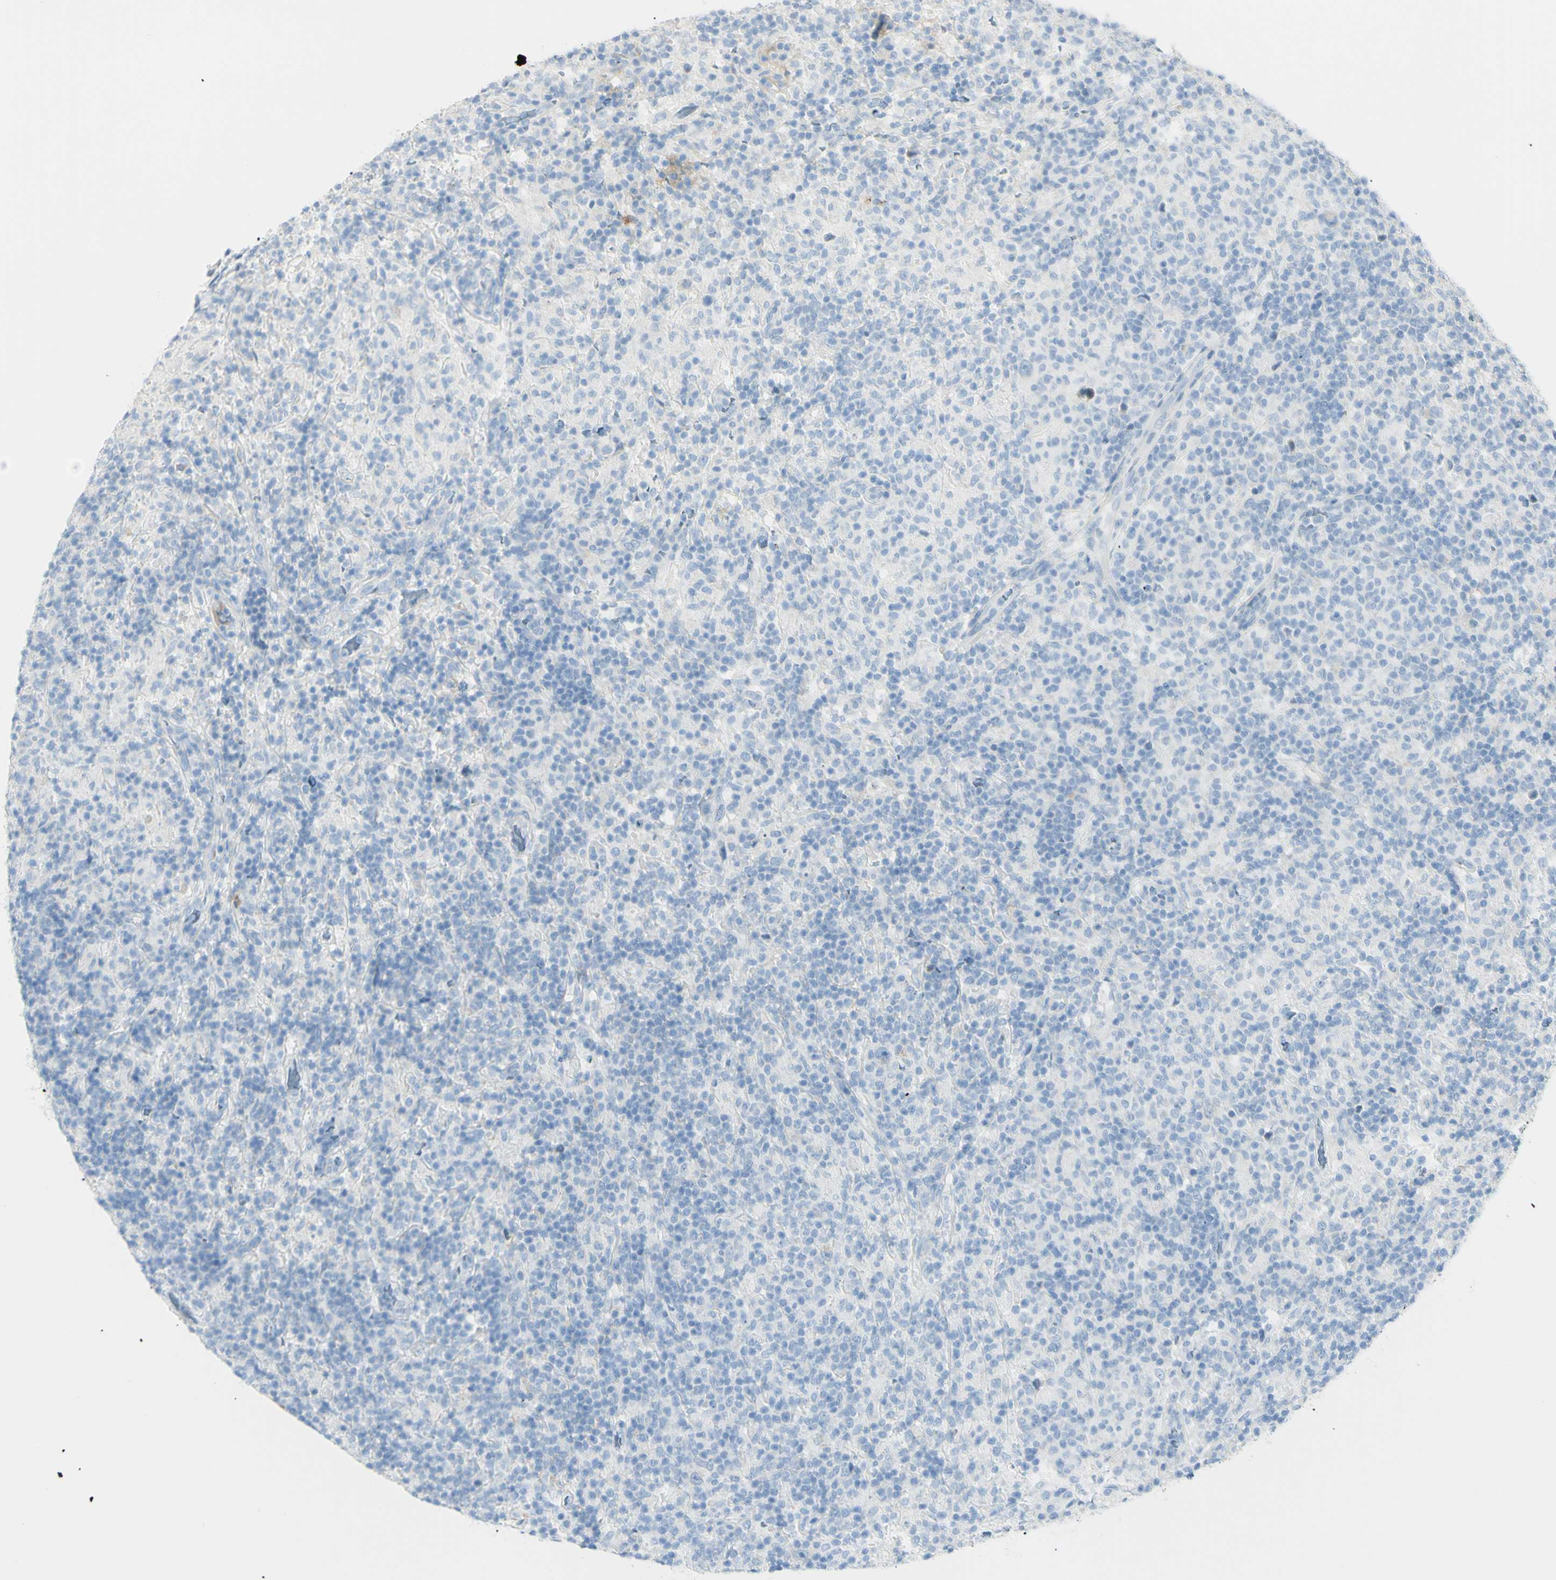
{"staining": {"intensity": "negative", "quantity": "none", "location": "none"}, "tissue": "lymphoma", "cell_type": "Tumor cells", "image_type": "cancer", "snomed": [{"axis": "morphology", "description": "Hodgkin's disease, NOS"}, {"axis": "topography", "description": "Lymph node"}], "caption": "An IHC micrograph of lymphoma is shown. There is no staining in tumor cells of lymphoma.", "gene": "LETM1", "patient": {"sex": "male", "age": 70}}